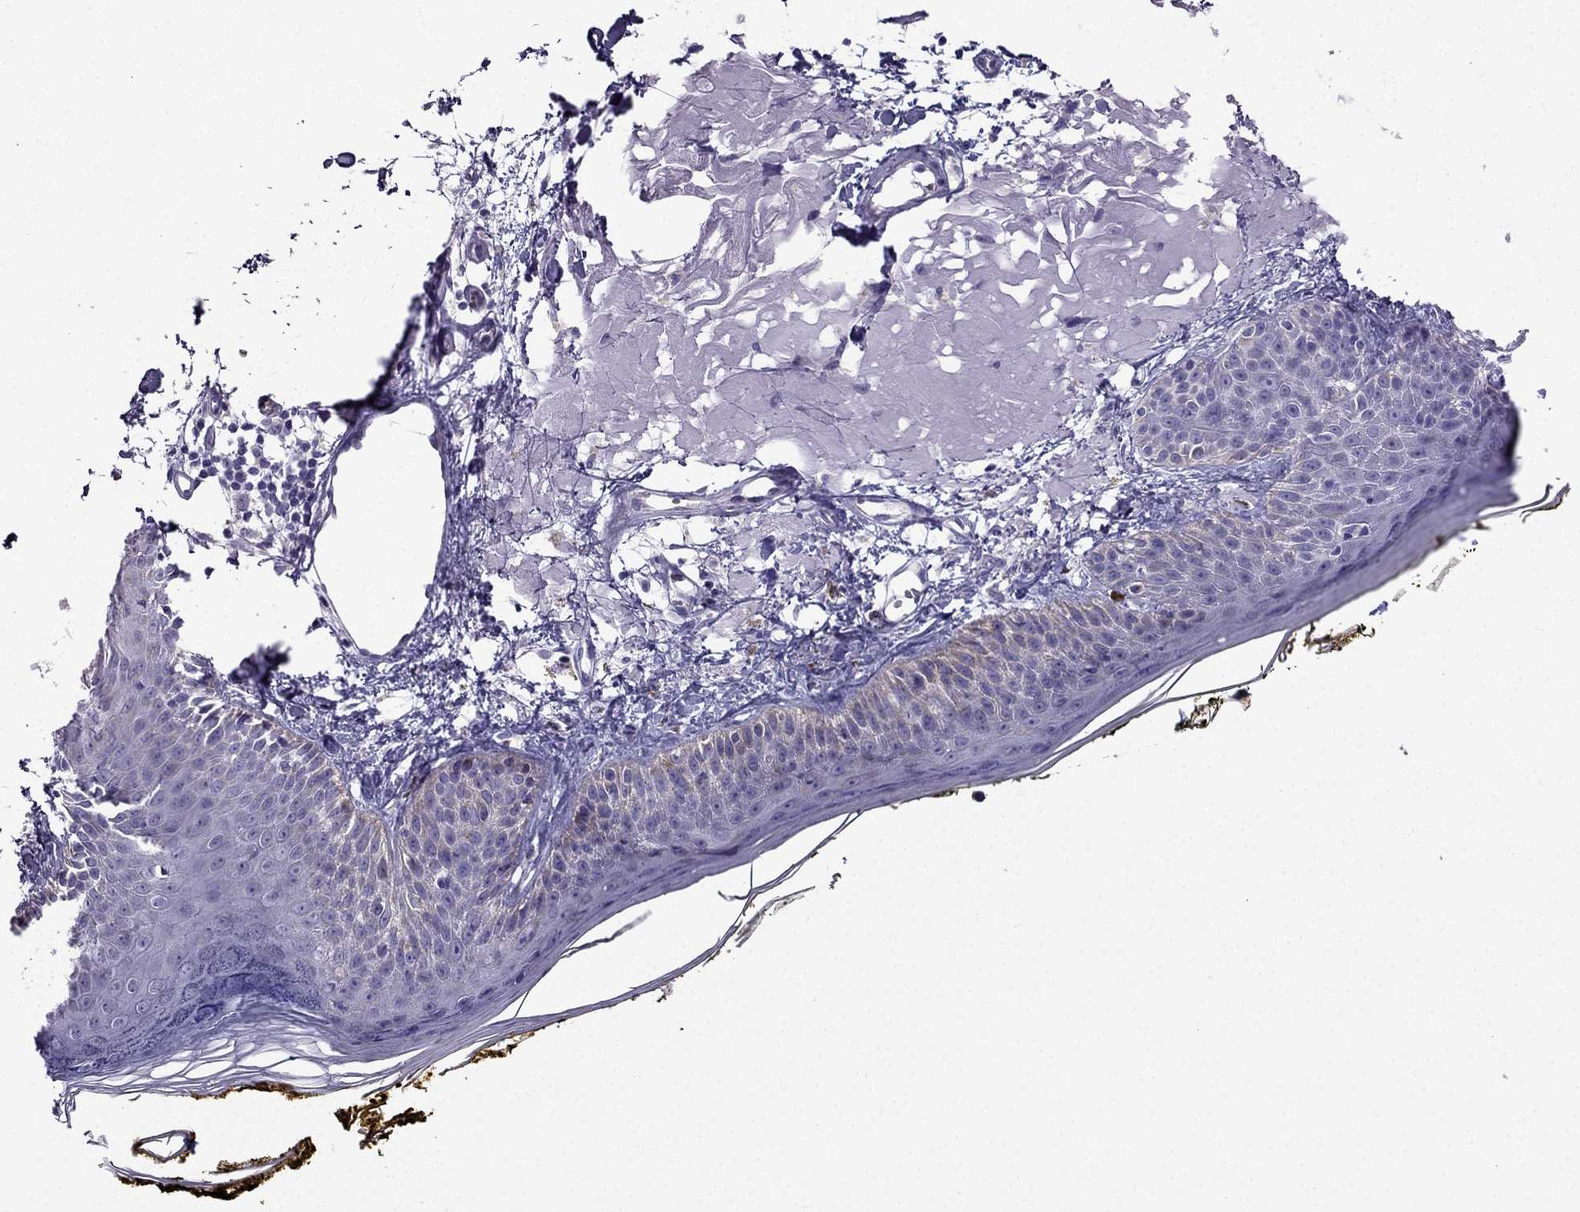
{"staining": {"intensity": "negative", "quantity": "none", "location": "none"}, "tissue": "skin", "cell_type": "Fibroblasts", "image_type": "normal", "snomed": [{"axis": "morphology", "description": "Normal tissue, NOS"}, {"axis": "topography", "description": "Skin"}], "caption": "Image shows no significant protein staining in fibroblasts of benign skin. (Immunohistochemistry (ihc), brightfield microscopy, high magnification).", "gene": "KIF5A", "patient": {"sex": "male", "age": 76}}